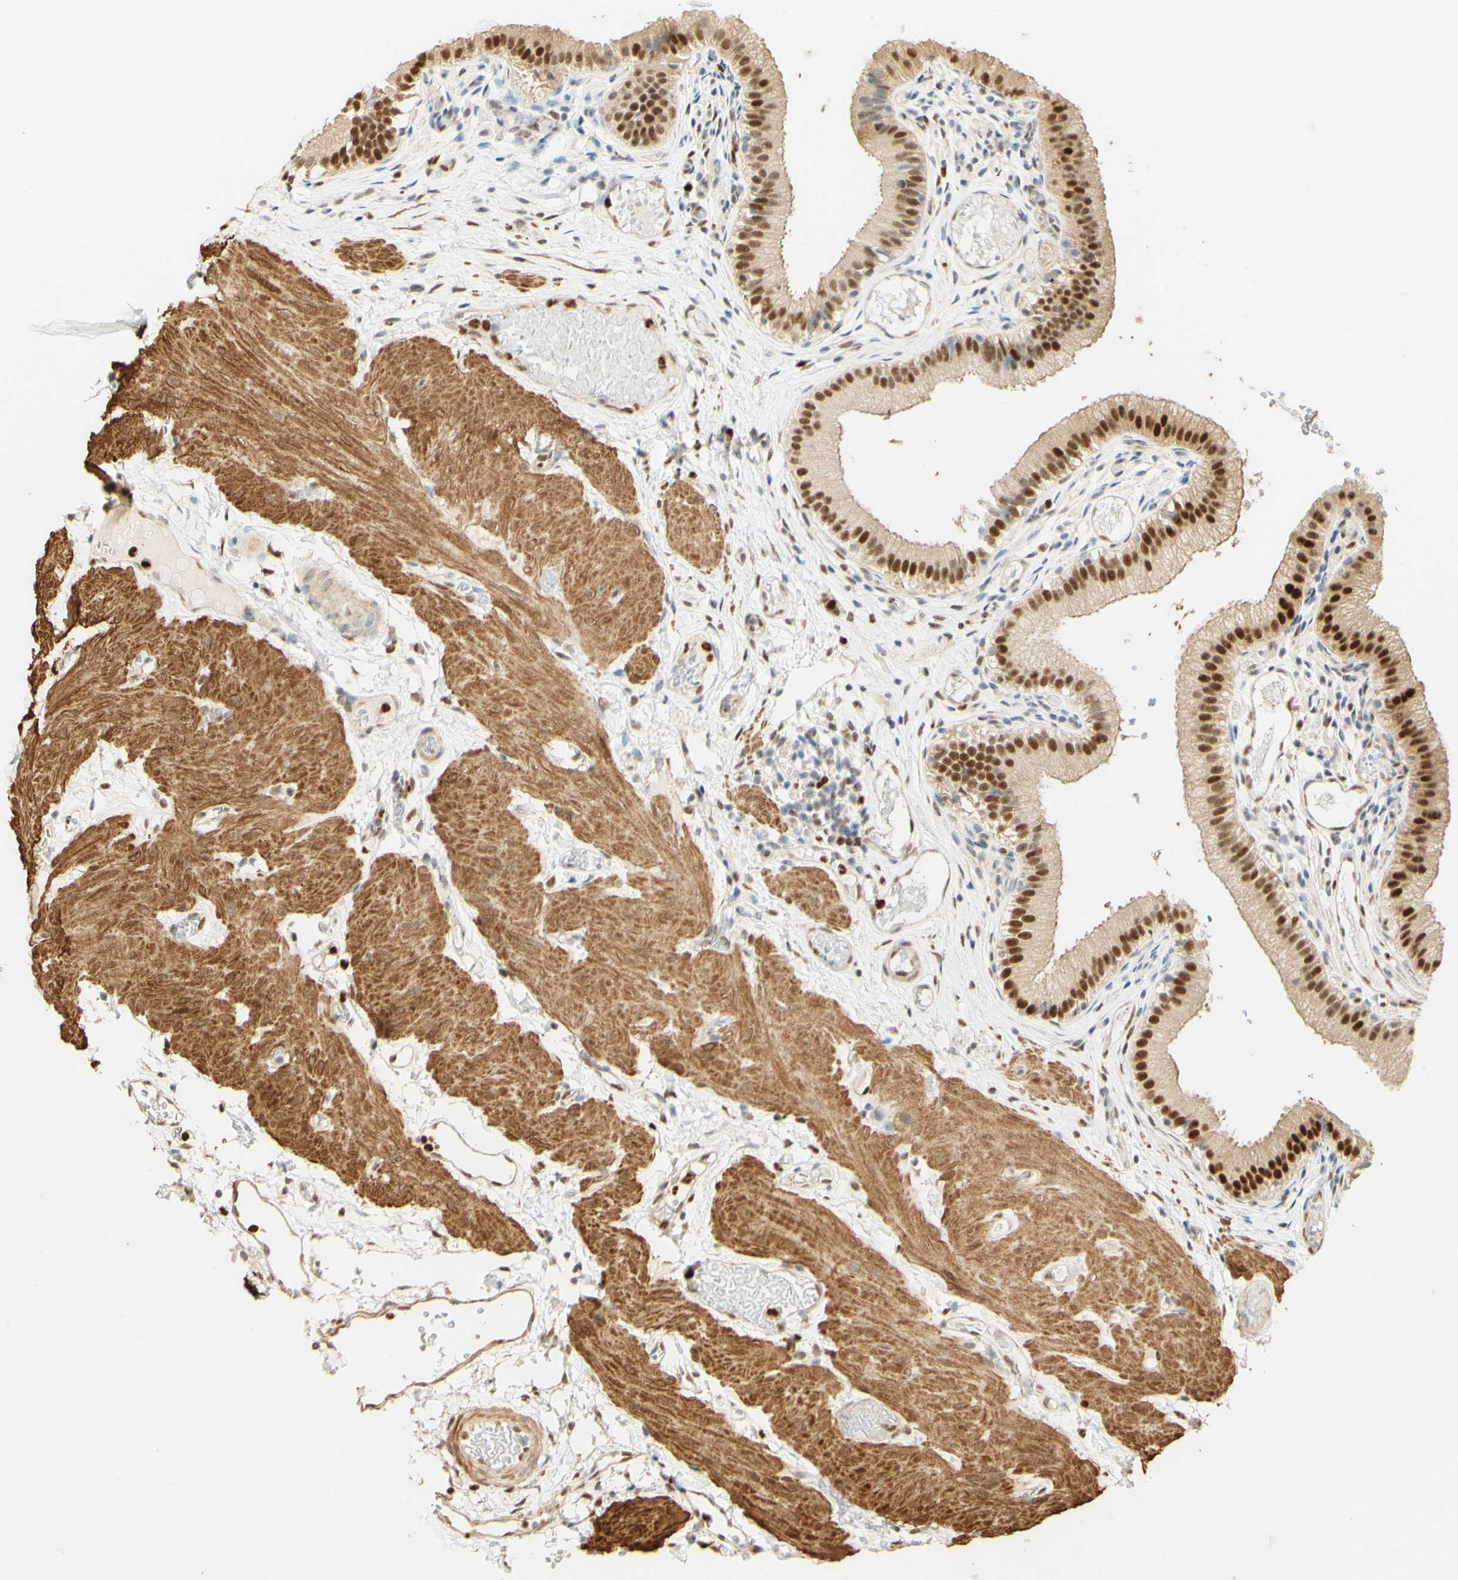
{"staining": {"intensity": "strong", "quantity": ">75%", "location": "cytoplasmic/membranous,nuclear"}, "tissue": "gallbladder", "cell_type": "Glandular cells", "image_type": "normal", "snomed": [{"axis": "morphology", "description": "Normal tissue, NOS"}, {"axis": "topography", "description": "Gallbladder"}], "caption": "A photomicrograph of gallbladder stained for a protein reveals strong cytoplasmic/membranous,nuclear brown staining in glandular cells.", "gene": "MAP3K4", "patient": {"sex": "female", "age": 26}}